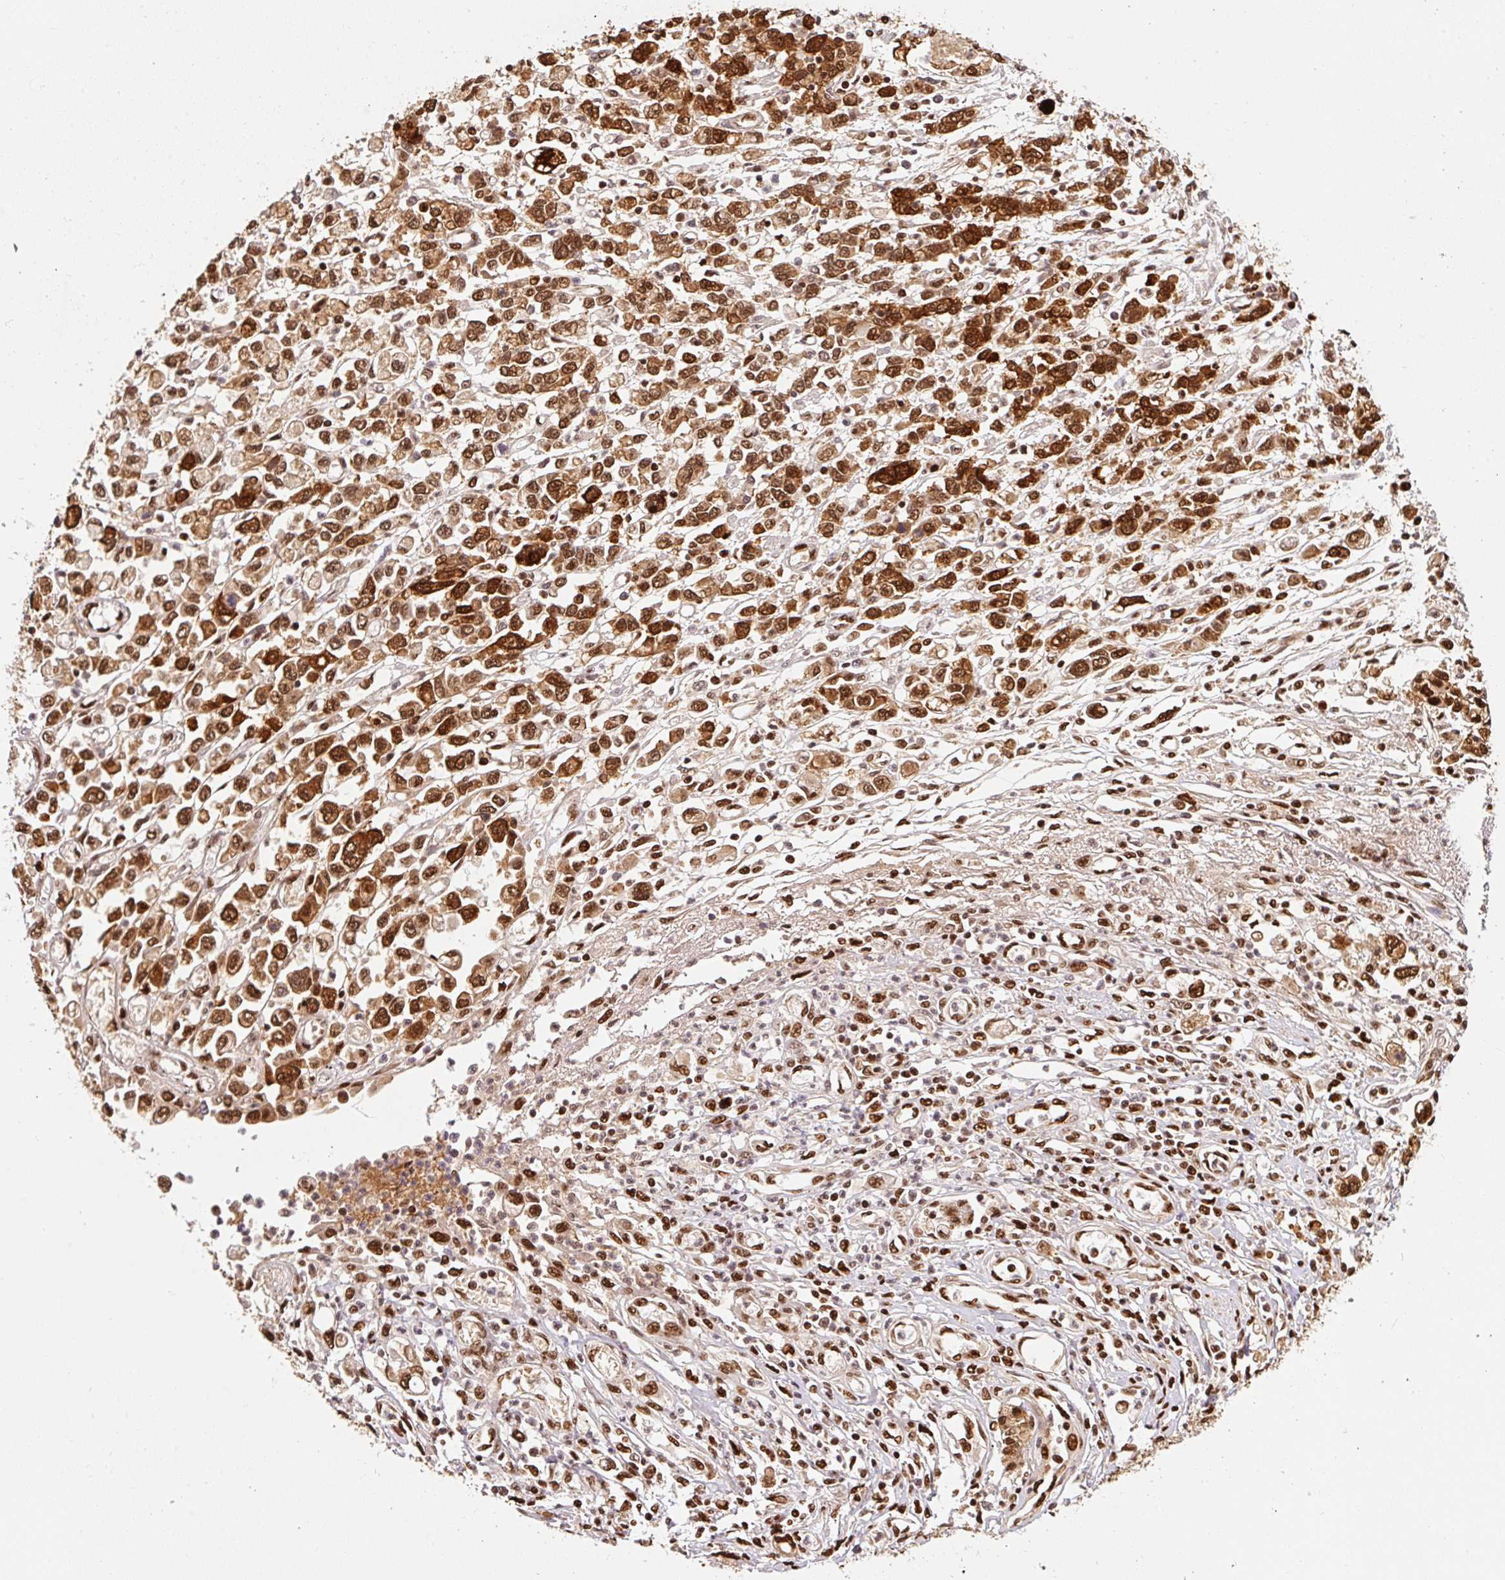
{"staining": {"intensity": "strong", "quantity": ">75%", "location": "nuclear"}, "tissue": "stomach cancer", "cell_type": "Tumor cells", "image_type": "cancer", "snomed": [{"axis": "morphology", "description": "Adenocarcinoma, NOS"}, {"axis": "topography", "description": "Stomach"}], "caption": "Immunohistochemical staining of human stomach cancer (adenocarcinoma) shows strong nuclear protein positivity in approximately >75% of tumor cells.", "gene": "GPR139", "patient": {"sex": "female", "age": 76}}